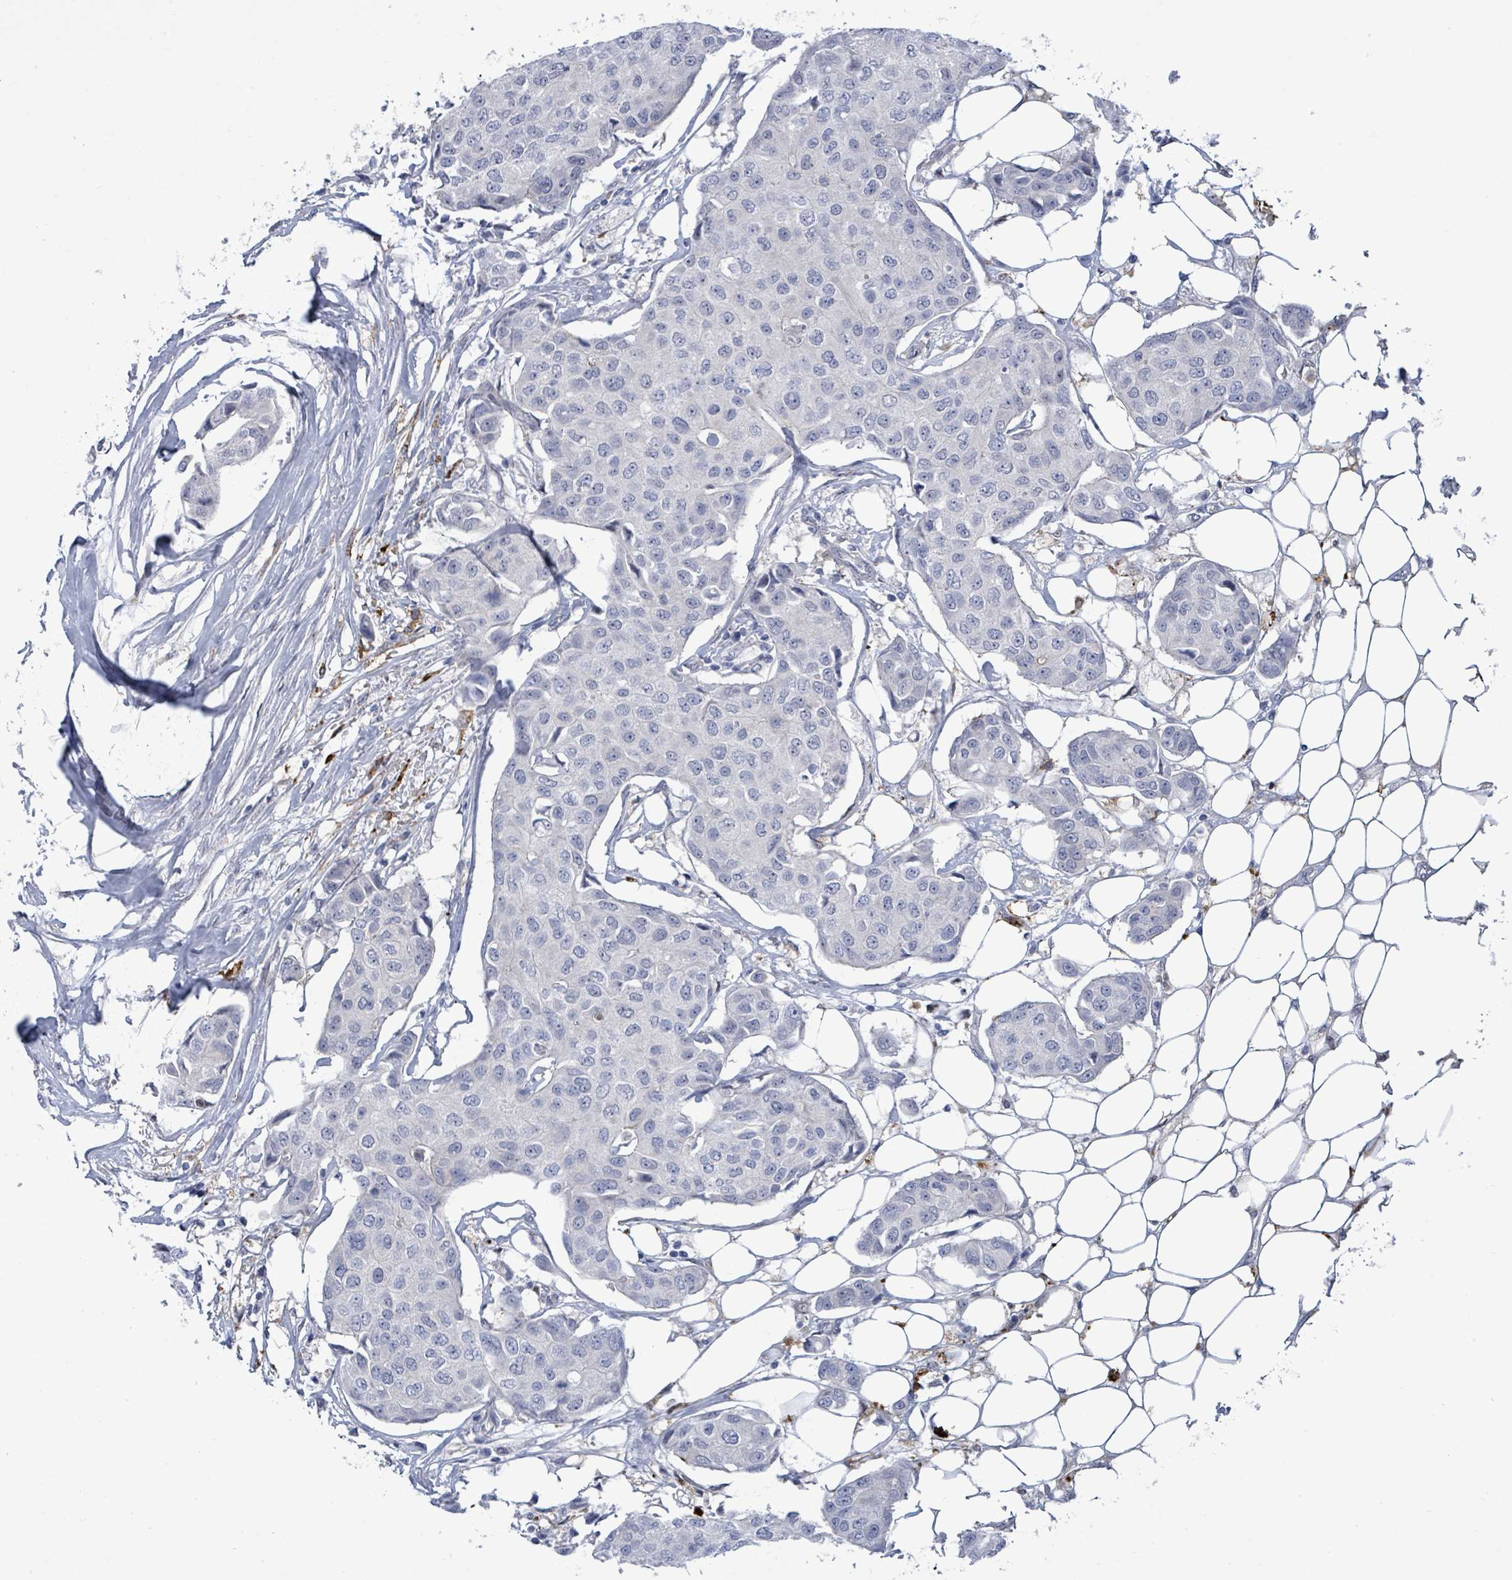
{"staining": {"intensity": "negative", "quantity": "none", "location": "none"}, "tissue": "breast cancer", "cell_type": "Tumor cells", "image_type": "cancer", "snomed": [{"axis": "morphology", "description": "Duct carcinoma"}, {"axis": "topography", "description": "Breast"}, {"axis": "topography", "description": "Lymph node"}], "caption": "The image reveals no significant positivity in tumor cells of breast intraductal carcinoma.", "gene": "CT45A5", "patient": {"sex": "female", "age": 80}}